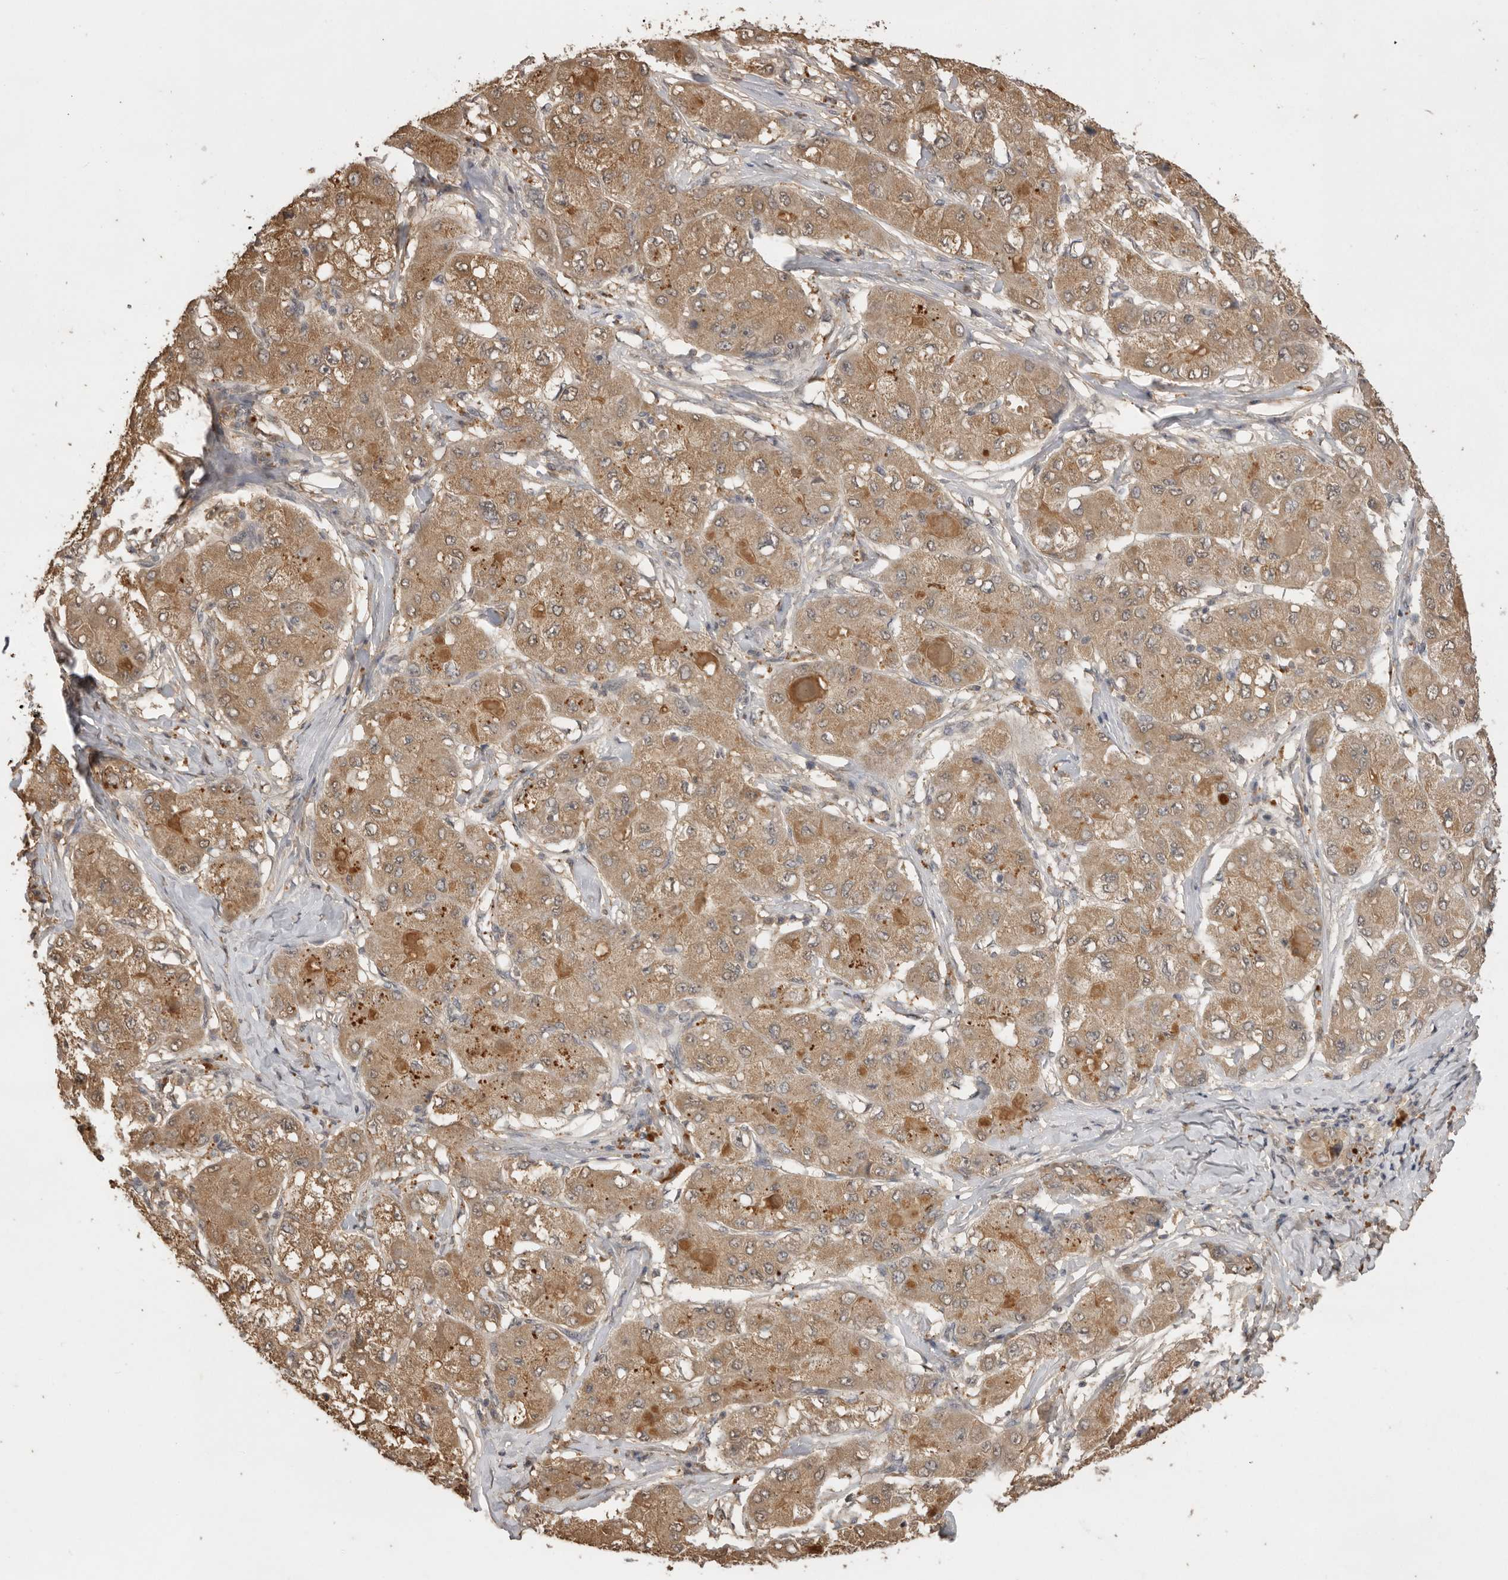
{"staining": {"intensity": "moderate", "quantity": ">75%", "location": "cytoplasmic/membranous"}, "tissue": "liver cancer", "cell_type": "Tumor cells", "image_type": "cancer", "snomed": [{"axis": "morphology", "description": "Carcinoma, Hepatocellular, NOS"}, {"axis": "topography", "description": "Liver"}], "caption": "A medium amount of moderate cytoplasmic/membranous staining is seen in about >75% of tumor cells in liver cancer (hepatocellular carcinoma) tissue. (Stains: DAB (3,3'-diaminobenzidine) in brown, nuclei in blue, Microscopy: brightfield microscopy at high magnification).", "gene": "JAG2", "patient": {"sex": "male", "age": 80}}